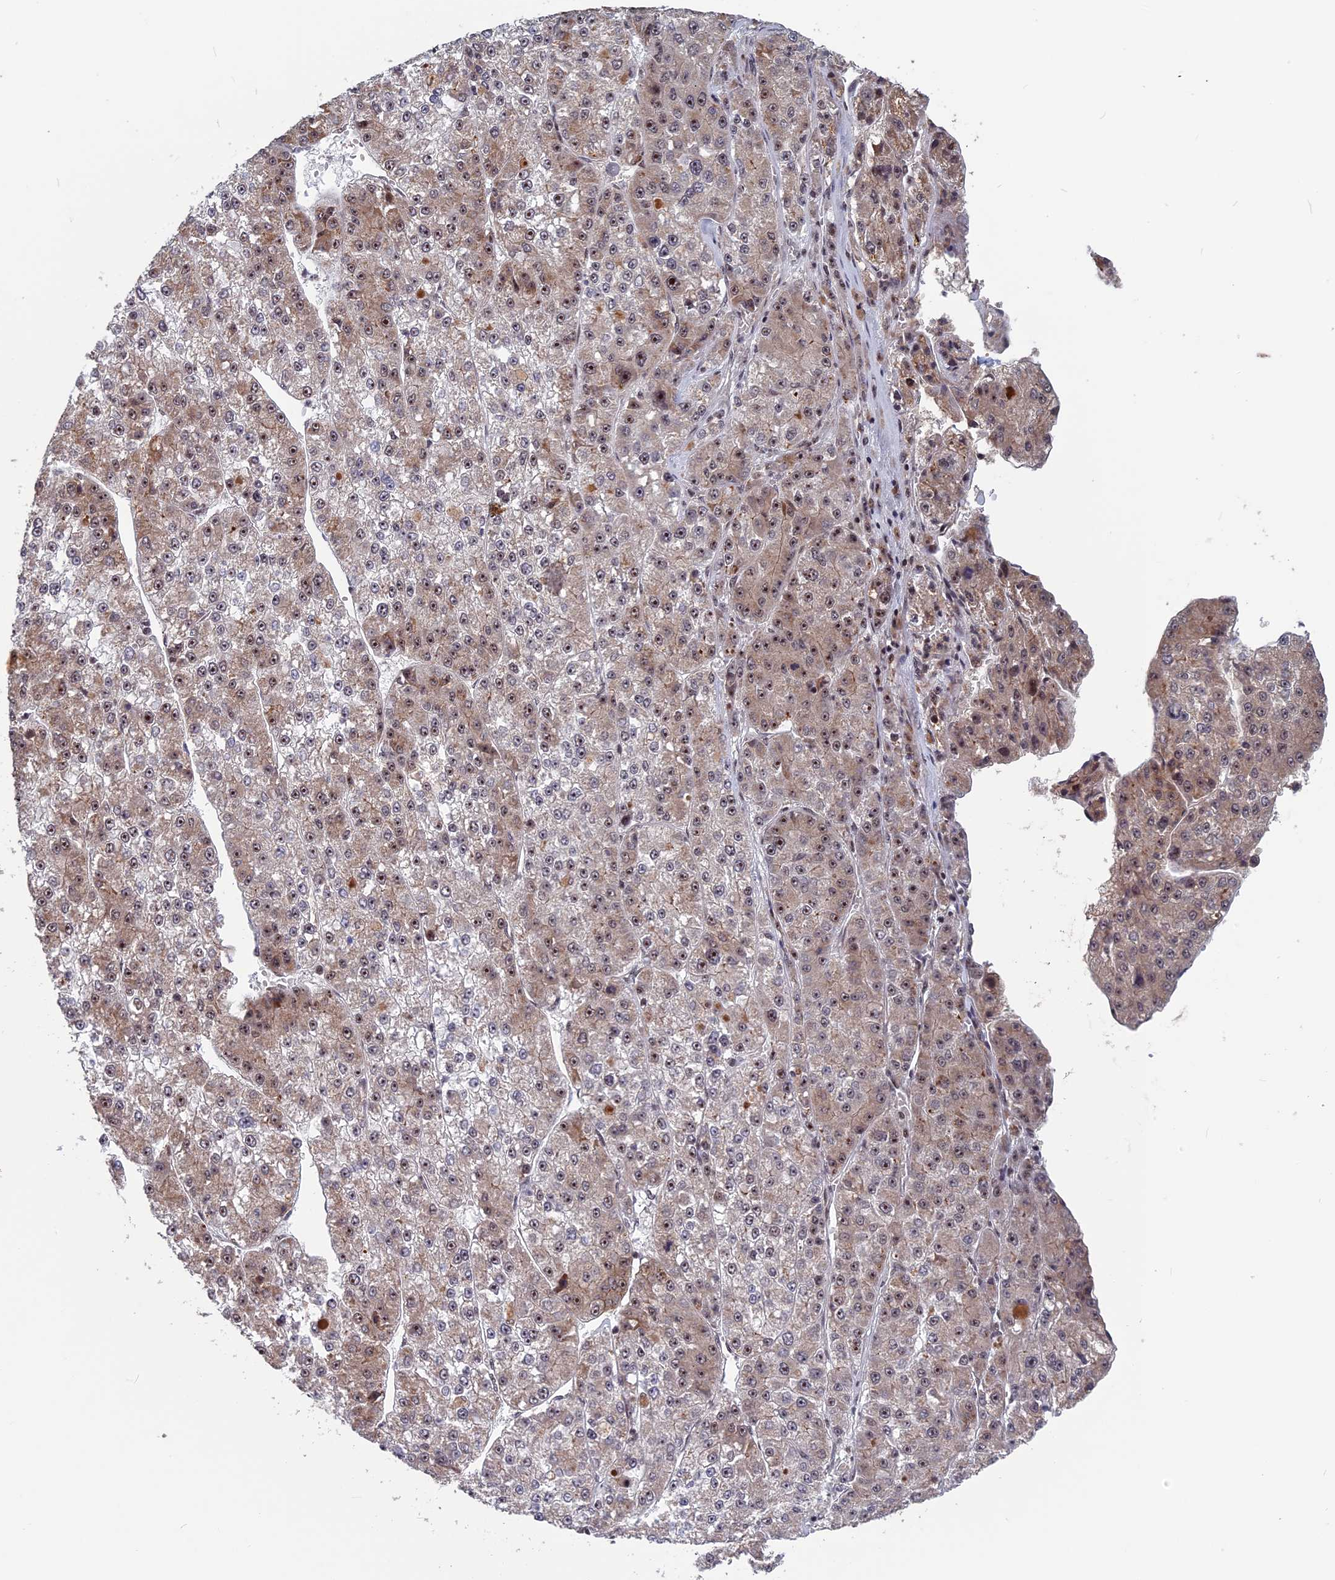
{"staining": {"intensity": "moderate", "quantity": "25%-75%", "location": "nuclear"}, "tissue": "liver cancer", "cell_type": "Tumor cells", "image_type": "cancer", "snomed": [{"axis": "morphology", "description": "Carcinoma, Hepatocellular, NOS"}, {"axis": "topography", "description": "Liver"}], "caption": "The immunohistochemical stain shows moderate nuclear expression in tumor cells of liver cancer (hepatocellular carcinoma) tissue. The staining was performed using DAB, with brown indicating positive protein expression. Nuclei are stained blue with hematoxylin.", "gene": "CACTIN", "patient": {"sex": "female", "age": 73}}